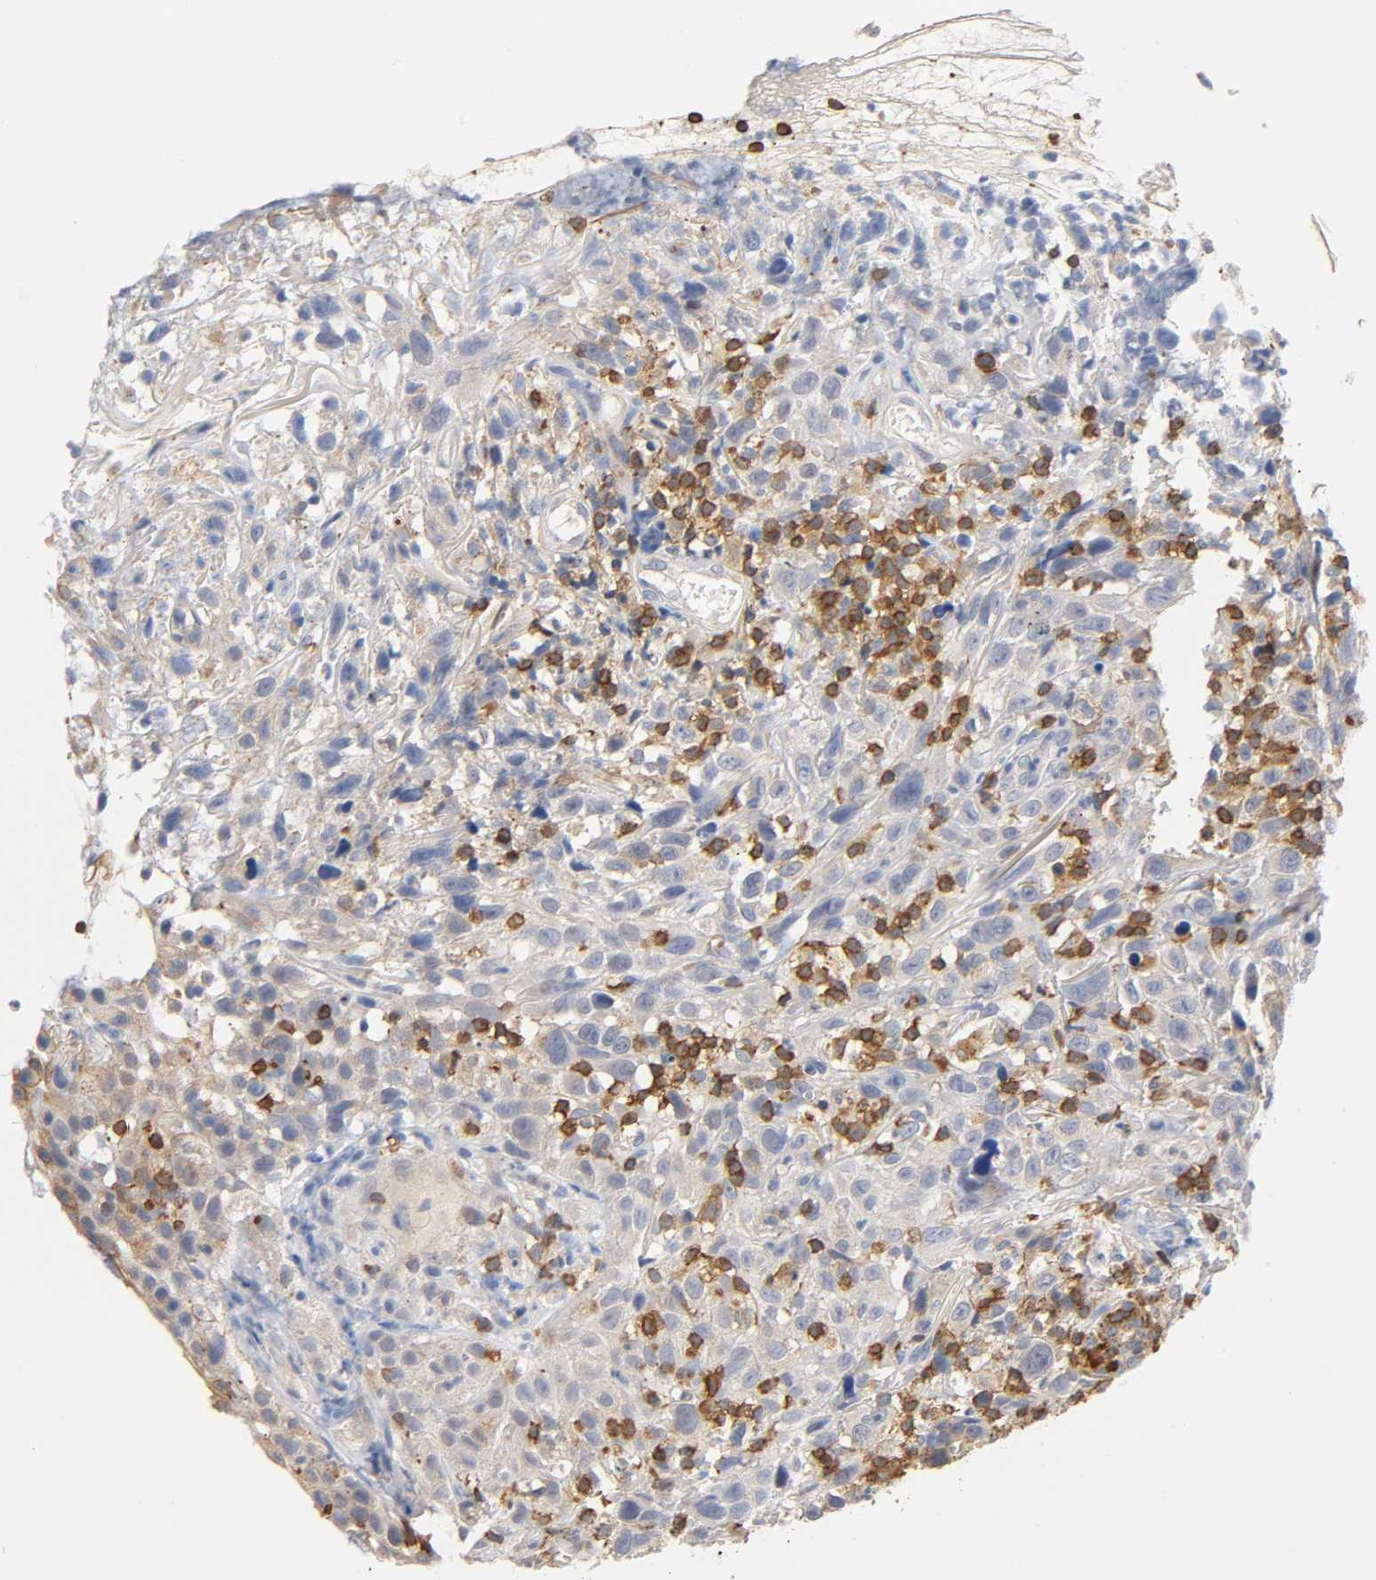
{"staining": {"intensity": "negative", "quantity": "none", "location": "none"}, "tissue": "thyroid cancer", "cell_type": "Tumor cells", "image_type": "cancer", "snomed": [{"axis": "morphology", "description": "Carcinoma, NOS"}, {"axis": "topography", "description": "Thyroid gland"}], "caption": "An image of thyroid cancer (carcinoma) stained for a protein exhibits no brown staining in tumor cells.", "gene": "UCKL1", "patient": {"sex": "female", "age": 77}}